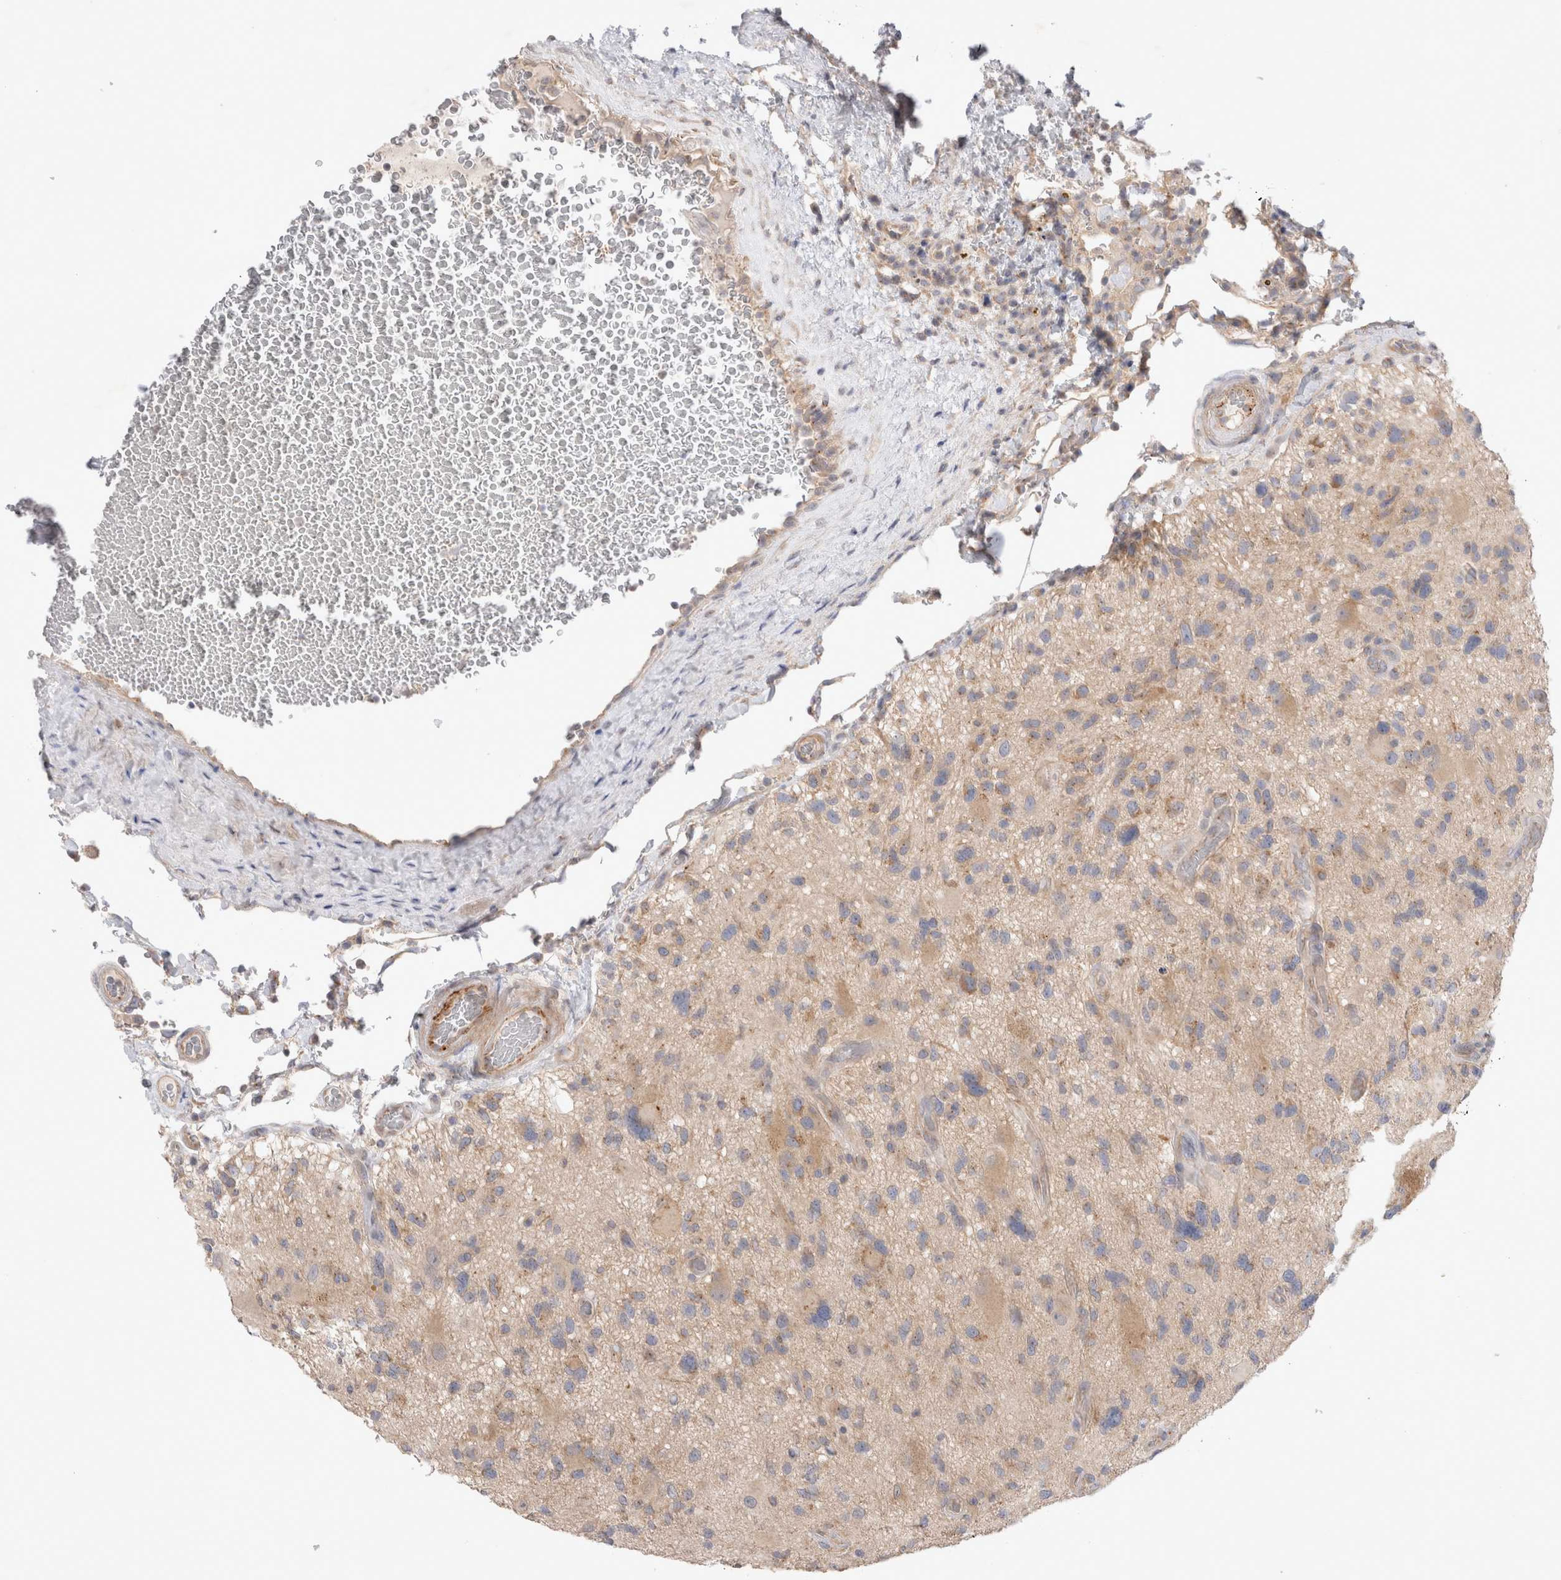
{"staining": {"intensity": "weak", "quantity": "25%-75%", "location": "cytoplasmic/membranous"}, "tissue": "glioma", "cell_type": "Tumor cells", "image_type": "cancer", "snomed": [{"axis": "morphology", "description": "Glioma, malignant, High grade"}, {"axis": "topography", "description": "Brain"}], "caption": "High-grade glioma (malignant) tissue exhibits weak cytoplasmic/membranous positivity in approximately 25%-75% of tumor cells The protein is stained brown, and the nuclei are stained in blue (DAB IHC with brightfield microscopy, high magnification).", "gene": "IFT74", "patient": {"sex": "male", "age": 33}}